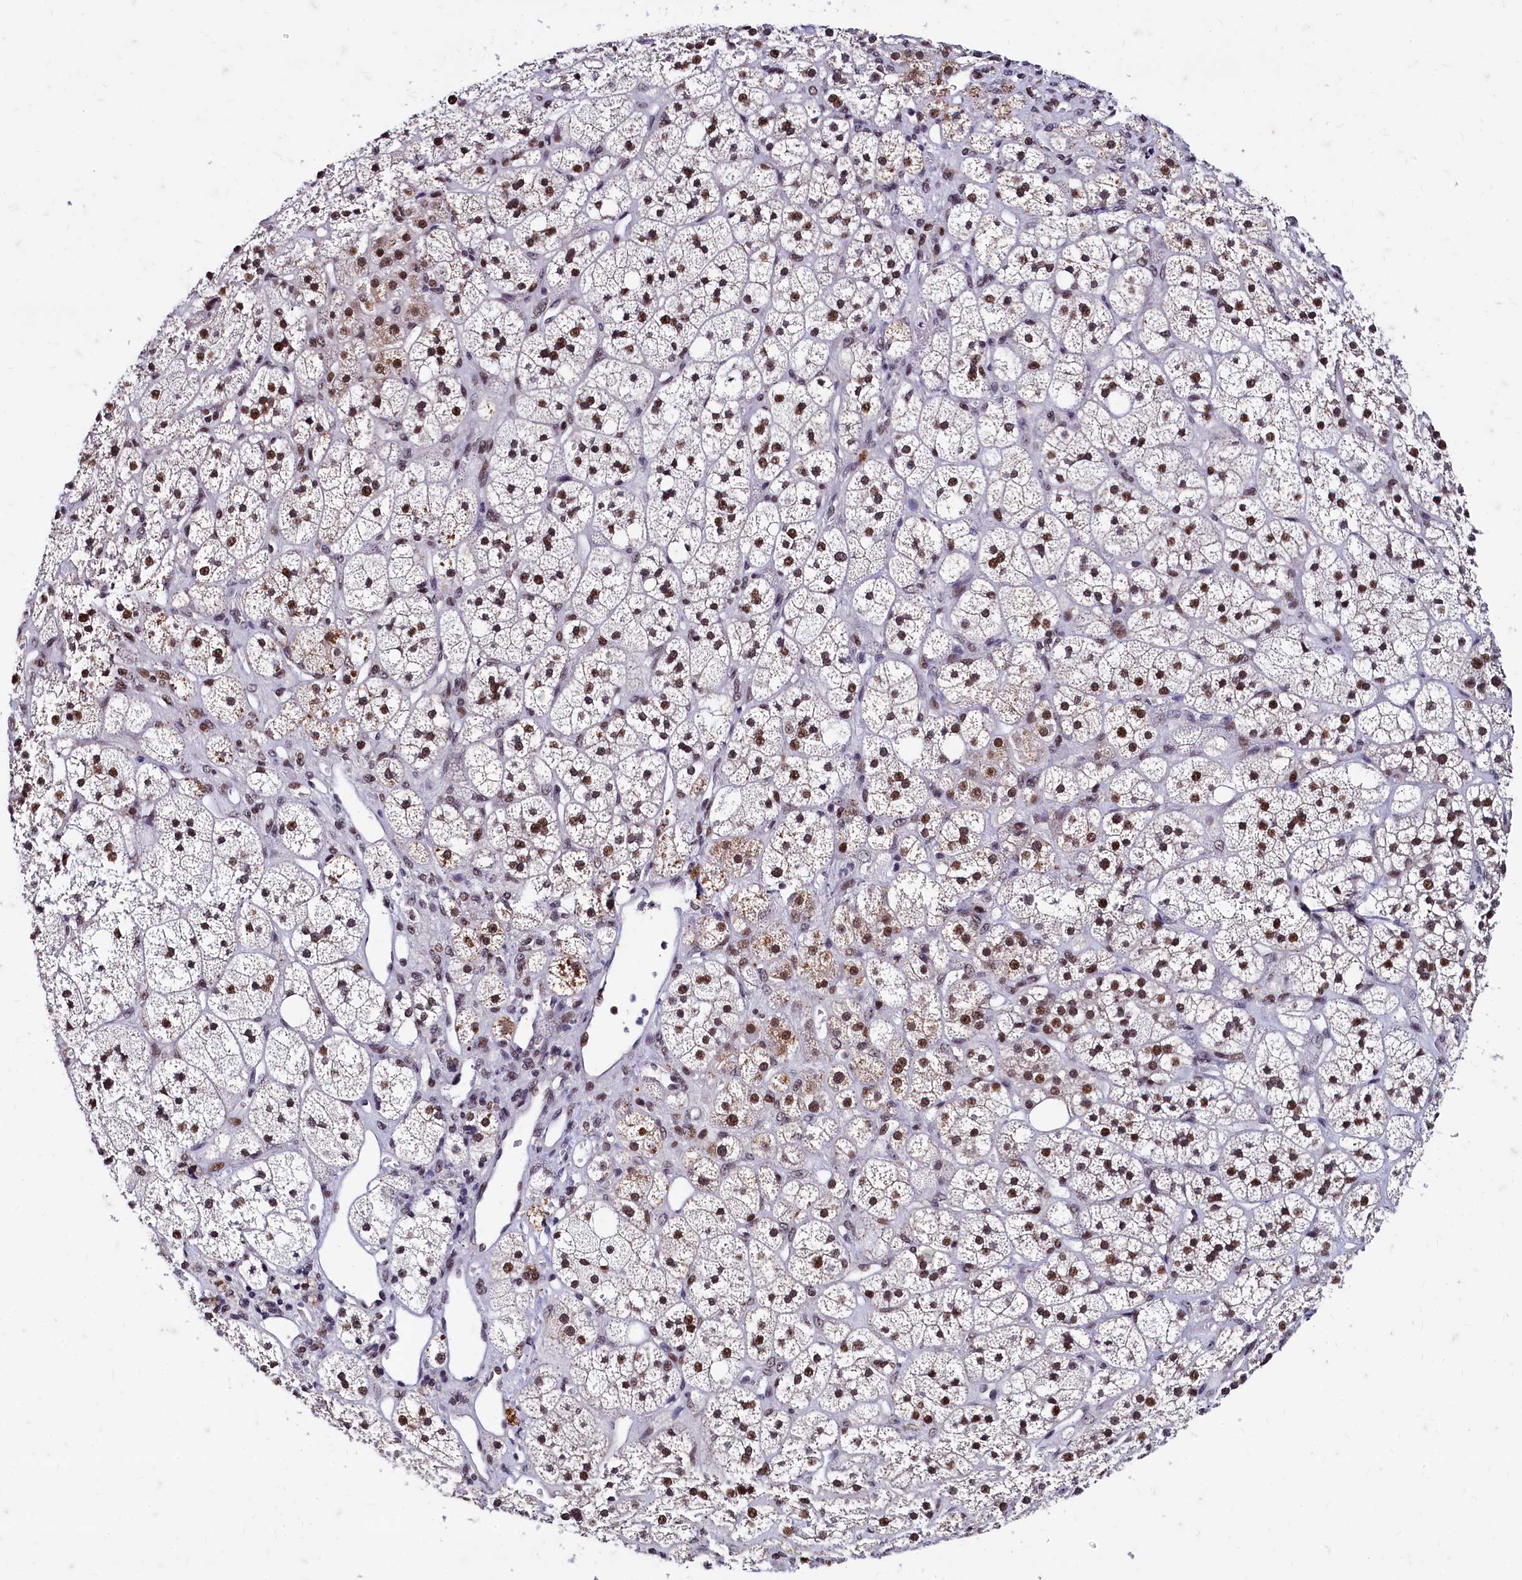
{"staining": {"intensity": "strong", "quantity": "25%-75%", "location": "nuclear"}, "tissue": "adrenal gland", "cell_type": "Glandular cells", "image_type": "normal", "snomed": [{"axis": "morphology", "description": "Normal tissue, NOS"}, {"axis": "topography", "description": "Adrenal gland"}], "caption": "DAB immunohistochemical staining of benign human adrenal gland shows strong nuclear protein positivity in approximately 25%-75% of glandular cells.", "gene": "CPSF7", "patient": {"sex": "male", "age": 61}}